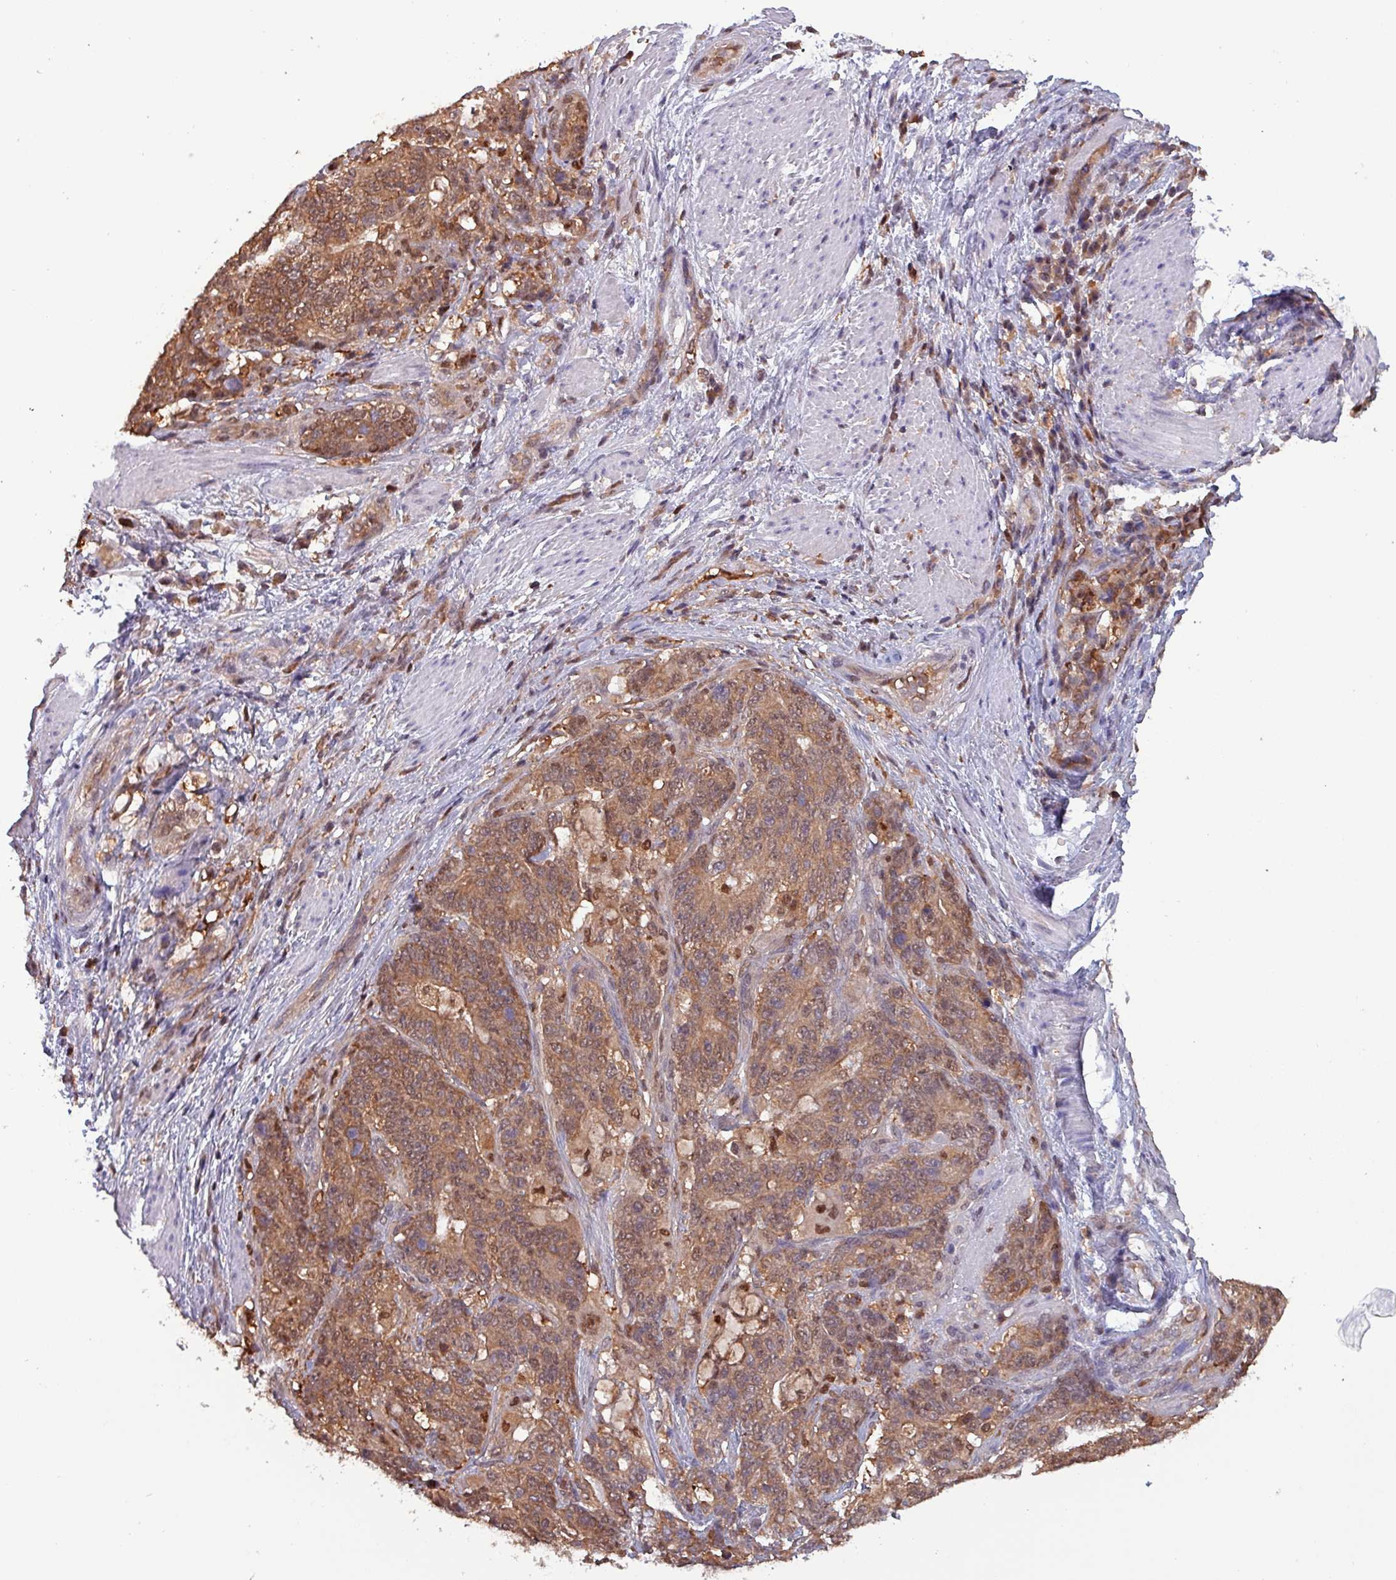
{"staining": {"intensity": "moderate", "quantity": ">75%", "location": "cytoplasmic/membranous,nuclear"}, "tissue": "stomach cancer", "cell_type": "Tumor cells", "image_type": "cancer", "snomed": [{"axis": "morphology", "description": "Normal tissue, NOS"}, {"axis": "morphology", "description": "Adenocarcinoma, NOS"}, {"axis": "topography", "description": "Stomach"}], "caption": "Immunohistochemical staining of stomach cancer (adenocarcinoma) displays moderate cytoplasmic/membranous and nuclear protein staining in about >75% of tumor cells. Nuclei are stained in blue.", "gene": "PSMB8", "patient": {"sex": "female", "age": 64}}